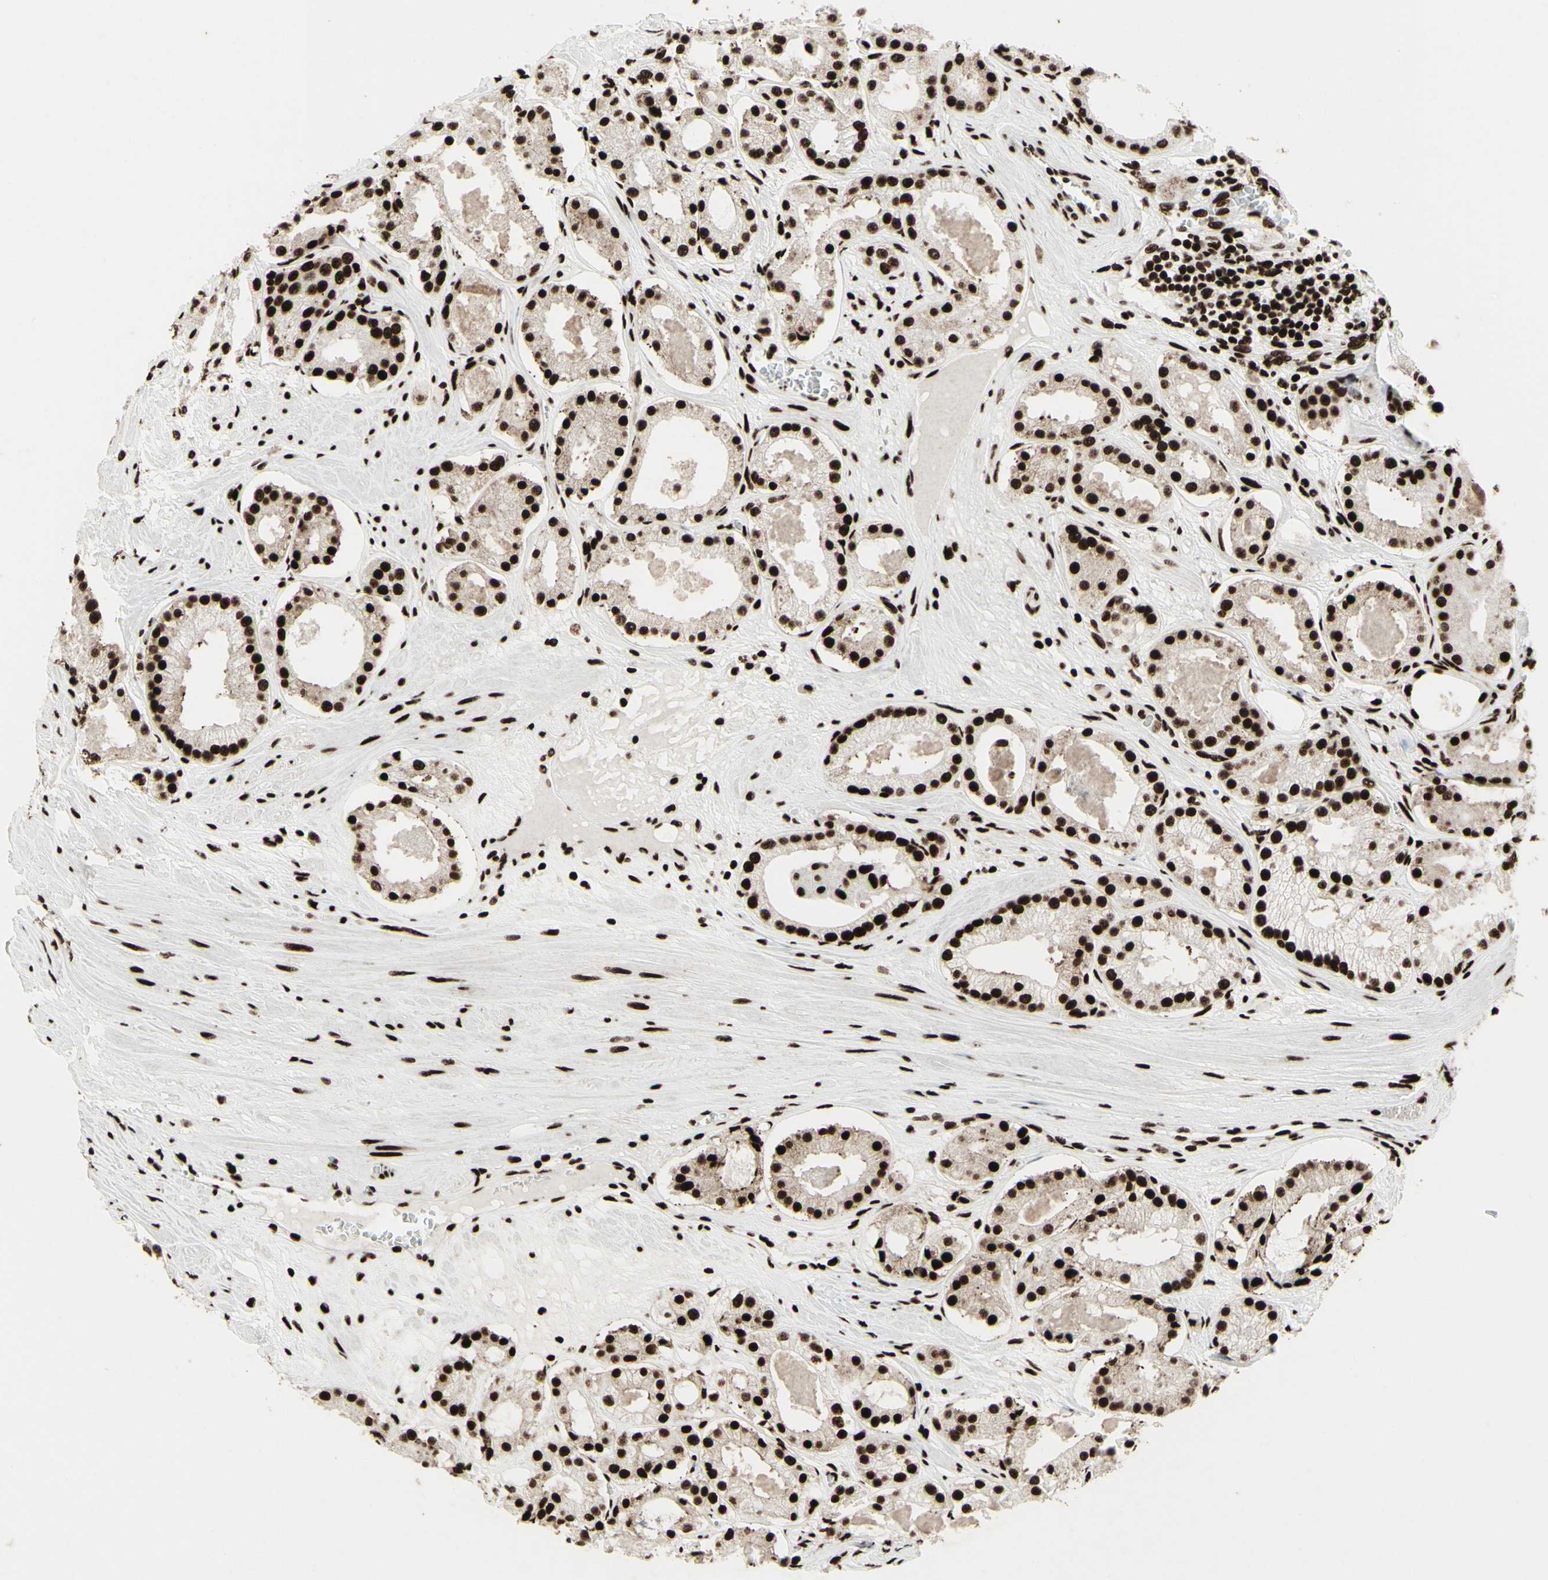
{"staining": {"intensity": "strong", "quantity": ">75%", "location": "nuclear"}, "tissue": "prostate cancer", "cell_type": "Tumor cells", "image_type": "cancer", "snomed": [{"axis": "morphology", "description": "Adenocarcinoma, High grade"}, {"axis": "topography", "description": "Prostate"}], "caption": "A brown stain highlights strong nuclear expression of a protein in high-grade adenocarcinoma (prostate) tumor cells.", "gene": "U2AF2", "patient": {"sex": "male", "age": 66}}